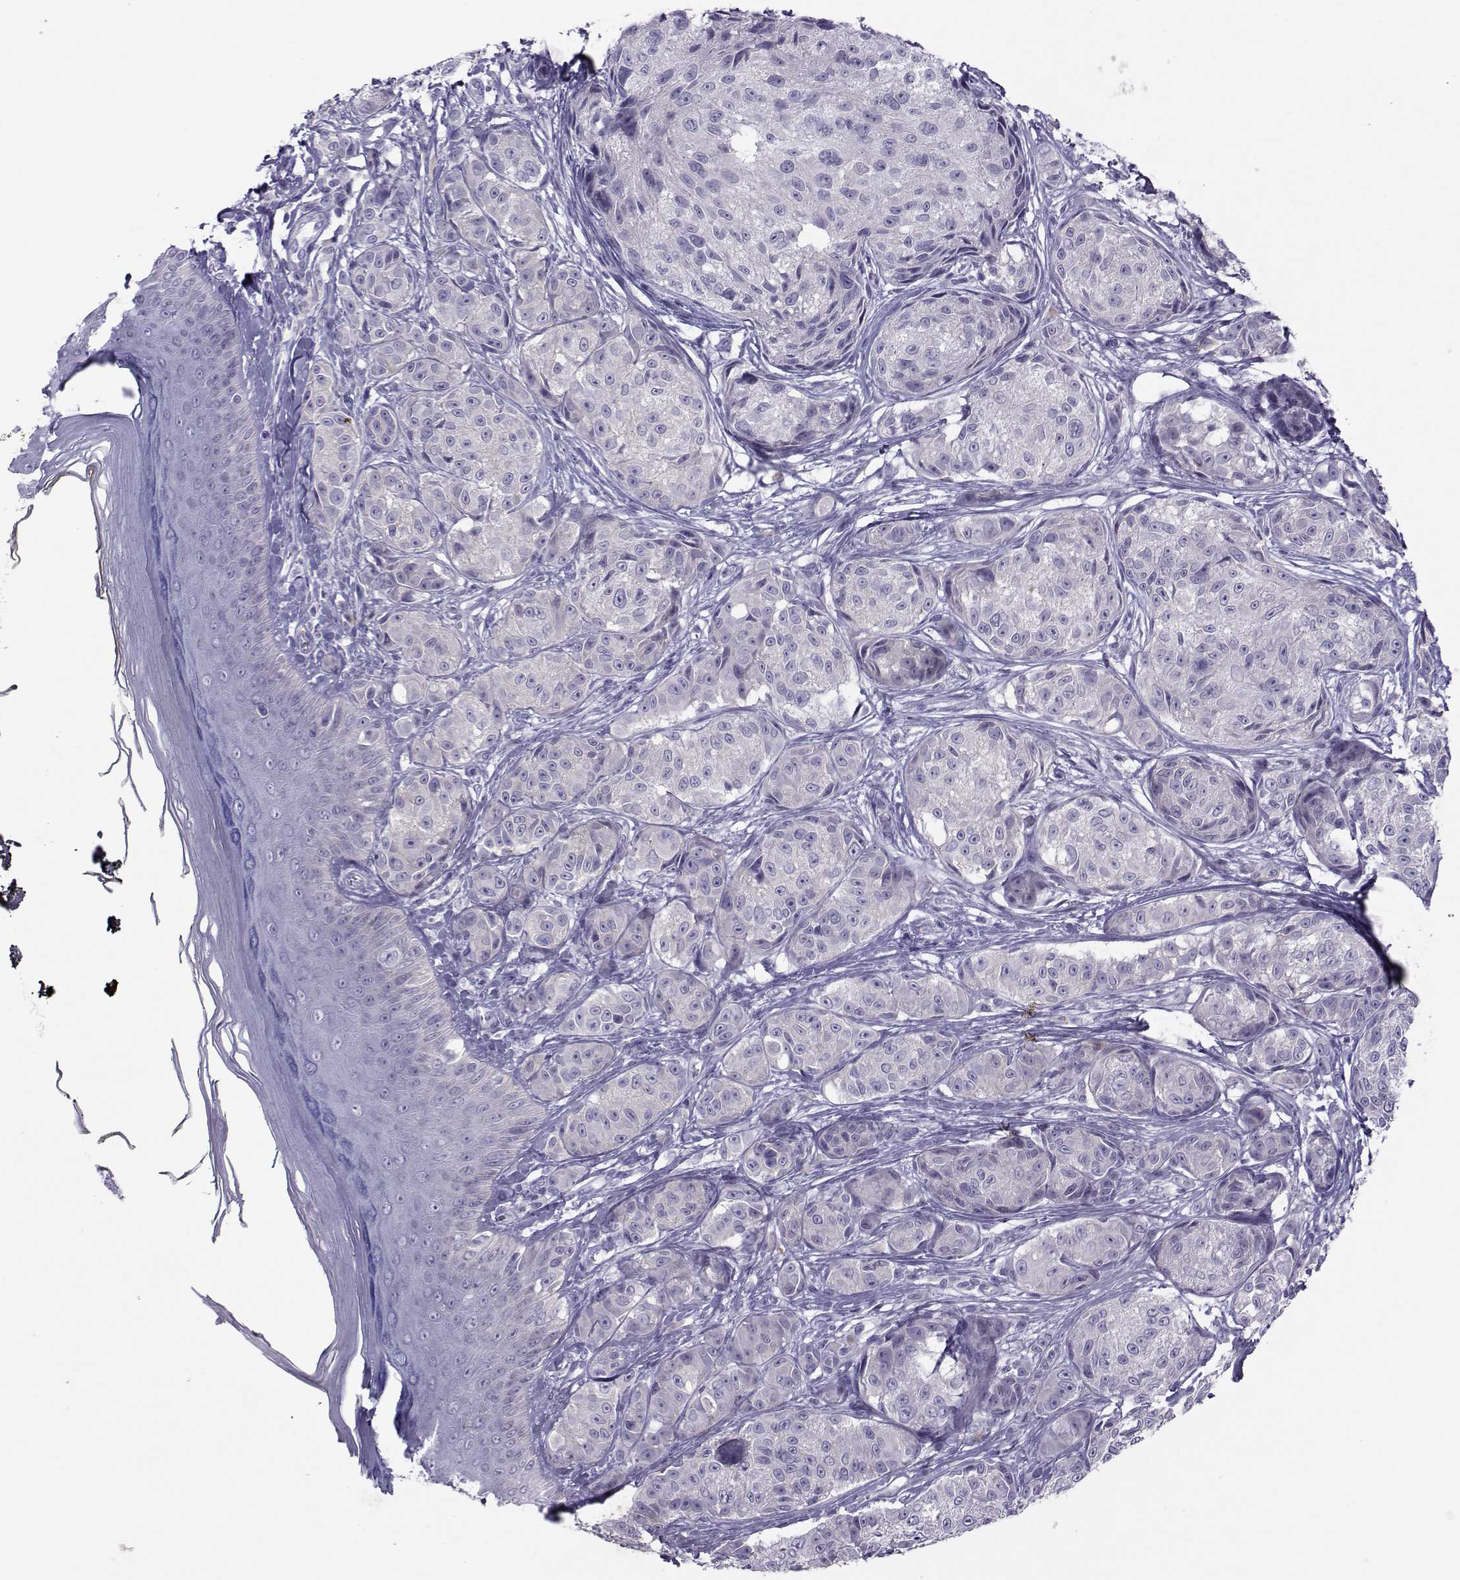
{"staining": {"intensity": "negative", "quantity": "none", "location": "none"}, "tissue": "melanoma", "cell_type": "Tumor cells", "image_type": "cancer", "snomed": [{"axis": "morphology", "description": "Malignant melanoma, NOS"}, {"axis": "topography", "description": "Skin"}], "caption": "This is an immunohistochemistry image of human malignant melanoma. There is no staining in tumor cells.", "gene": "TRPM7", "patient": {"sex": "male", "age": 61}}